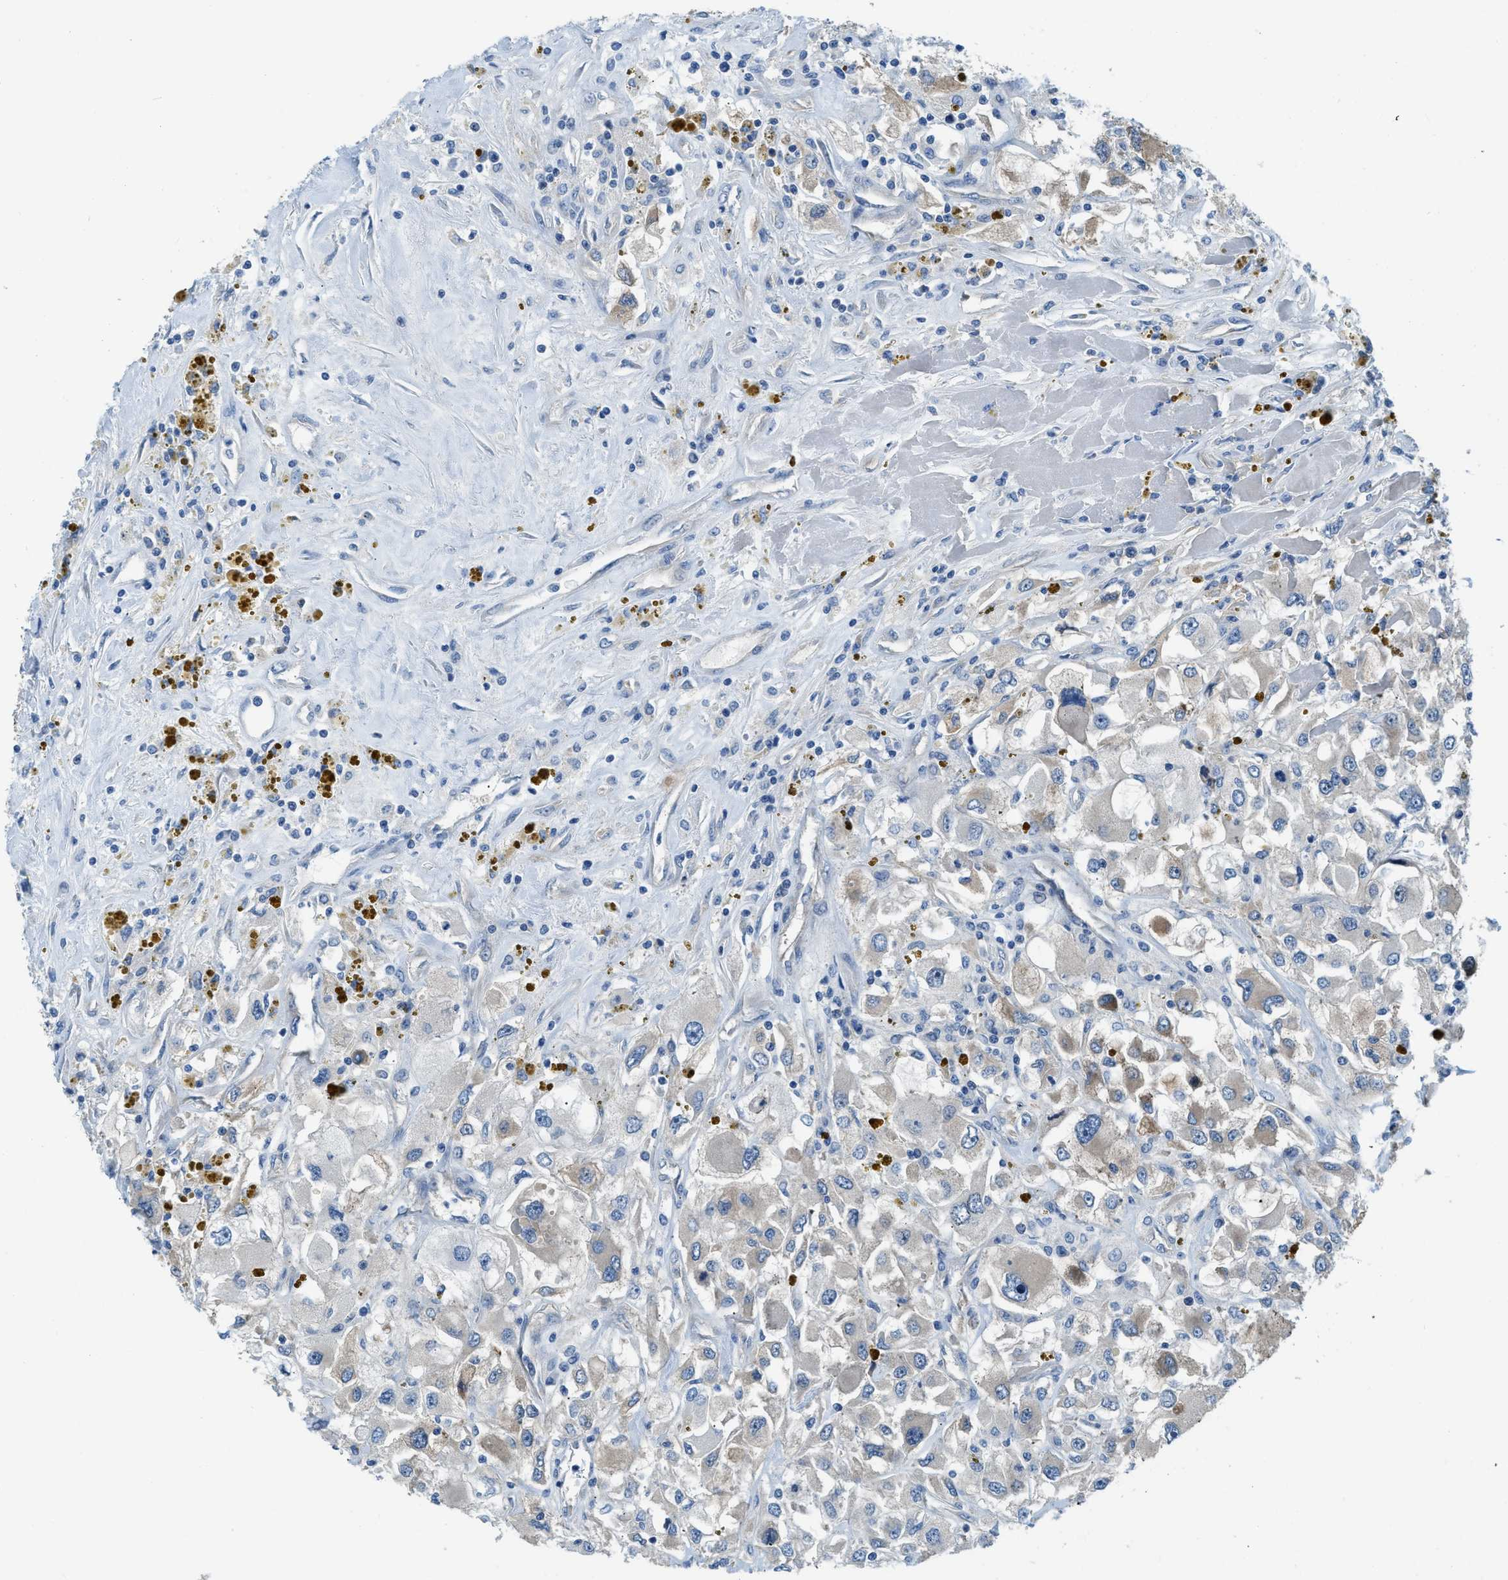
{"staining": {"intensity": "weak", "quantity": "<25%", "location": "cytoplasmic/membranous"}, "tissue": "renal cancer", "cell_type": "Tumor cells", "image_type": "cancer", "snomed": [{"axis": "morphology", "description": "Adenocarcinoma, NOS"}, {"axis": "topography", "description": "Kidney"}], "caption": "Photomicrograph shows no significant protein staining in tumor cells of renal adenocarcinoma.", "gene": "PFKP", "patient": {"sex": "female", "age": 52}}